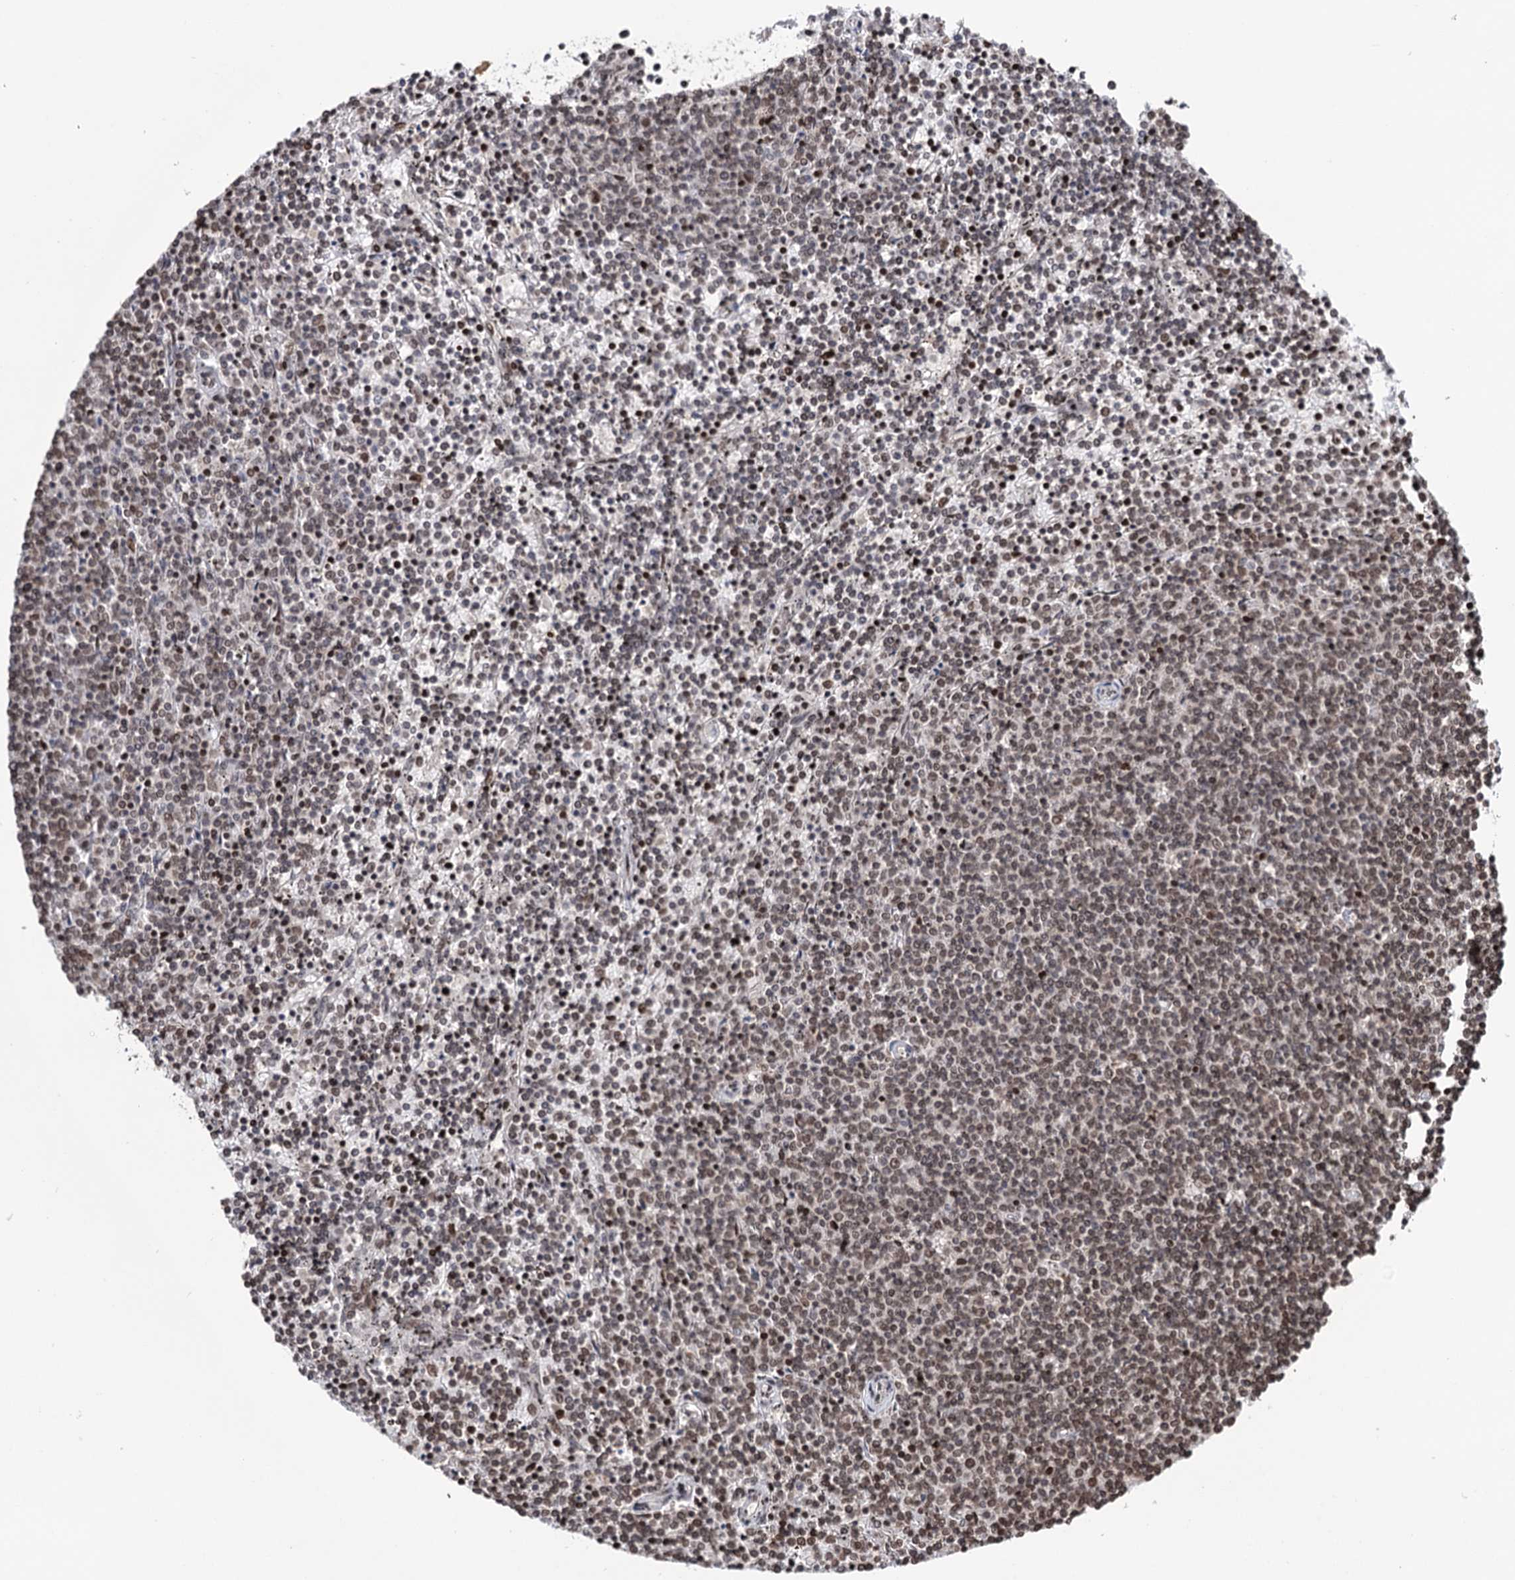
{"staining": {"intensity": "weak", "quantity": ">75%", "location": "nuclear"}, "tissue": "lymphoma", "cell_type": "Tumor cells", "image_type": "cancer", "snomed": [{"axis": "morphology", "description": "Malignant lymphoma, non-Hodgkin's type, Low grade"}, {"axis": "topography", "description": "Spleen"}], "caption": "Immunohistochemical staining of malignant lymphoma, non-Hodgkin's type (low-grade) demonstrates low levels of weak nuclear protein positivity in about >75% of tumor cells.", "gene": "CCDC77", "patient": {"sex": "female", "age": 50}}